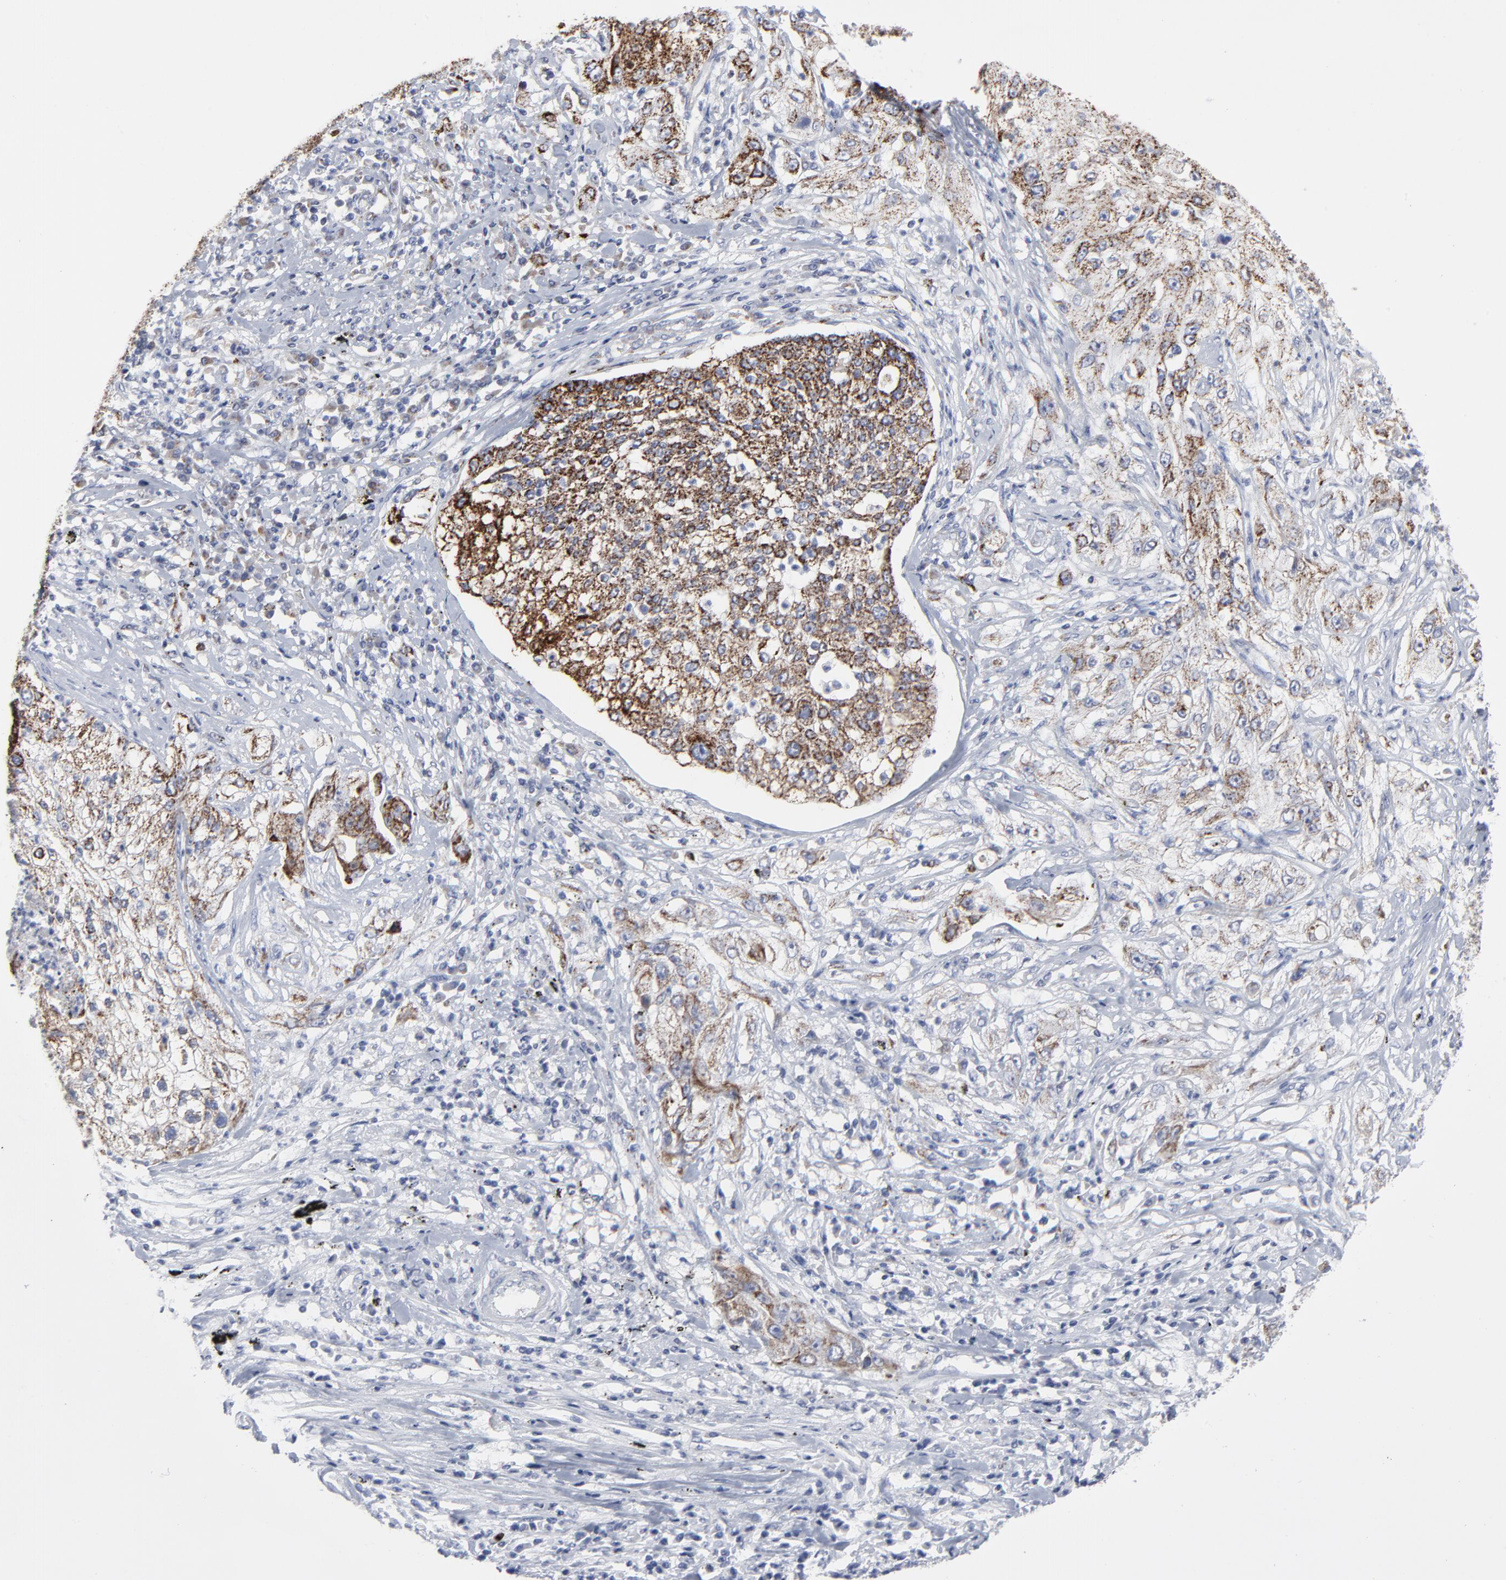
{"staining": {"intensity": "moderate", "quantity": "<25%", "location": "cytoplasmic/membranous"}, "tissue": "lung cancer", "cell_type": "Tumor cells", "image_type": "cancer", "snomed": [{"axis": "morphology", "description": "Inflammation, NOS"}, {"axis": "morphology", "description": "Squamous cell carcinoma, NOS"}, {"axis": "topography", "description": "Lymph node"}, {"axis": "topography", "description": "Soft tissue"}, {"axis": "topography", "description": "Lung"}], "caption": "Moderate cytoplasmic/membranous protein positivity is present in about <25% of tumor cells in squamous cell carcinoma (lung).", "gene": "TXNRD2", "patient": {"sex": "male", "age": 66}}